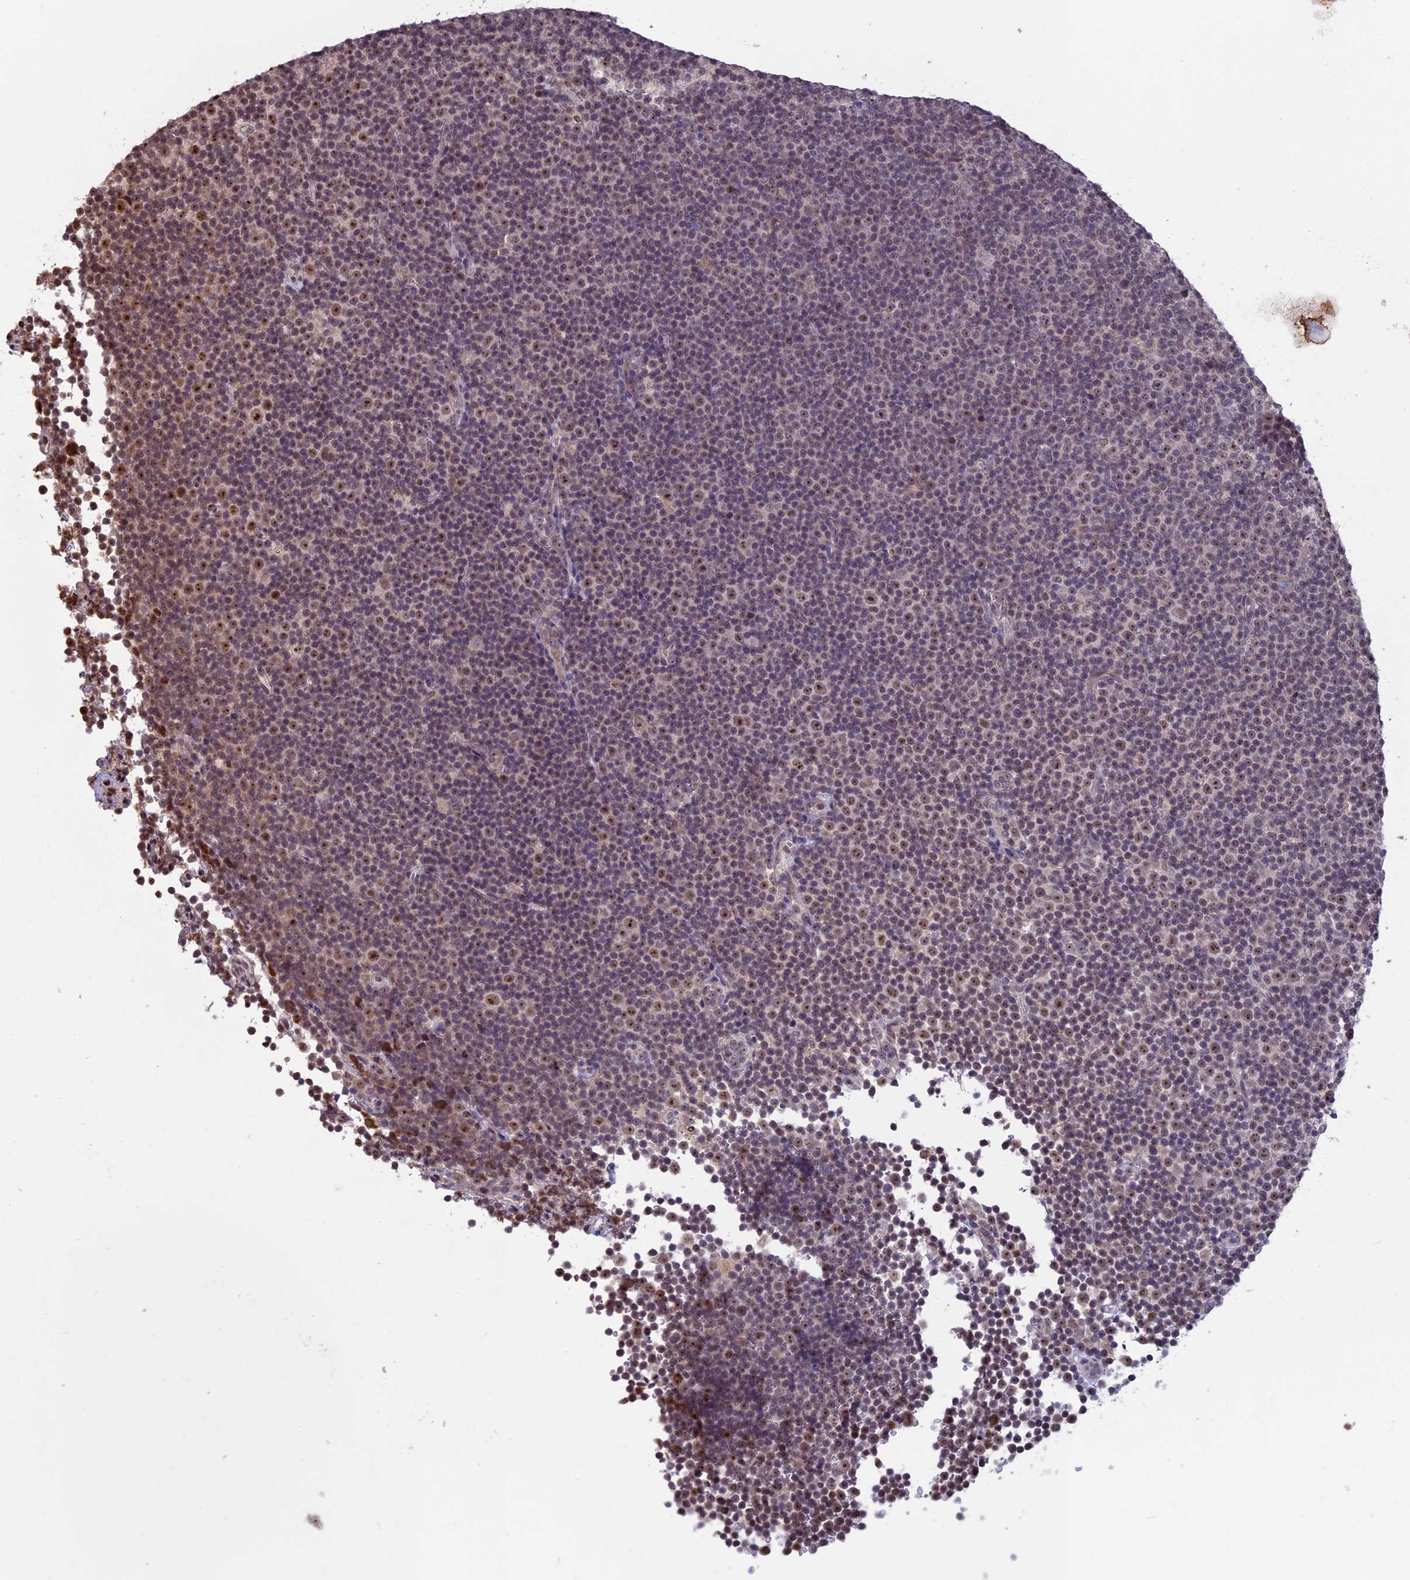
{"staining": {"intensity": "moderate", "quantity": "25%-75%", "location": "nuclear"}, "tissue": "lymphoma", "cell_type": "Tumor cells", "image_type": "cancer", "snomed": [{"axis": "morphology", "description": "Malignant lymphoma, non-Hodgkin's type, Low grade"}, {"axis": "topography", "description": "Lymph node"}], "caption": "Lymphoma stained for a protein (brown) displays moderate nuclear positive staining in approximately 25%-75% of tumor cells.", "gene": "SPIRE1", "patient": {"sex": "female", "age": 67}}